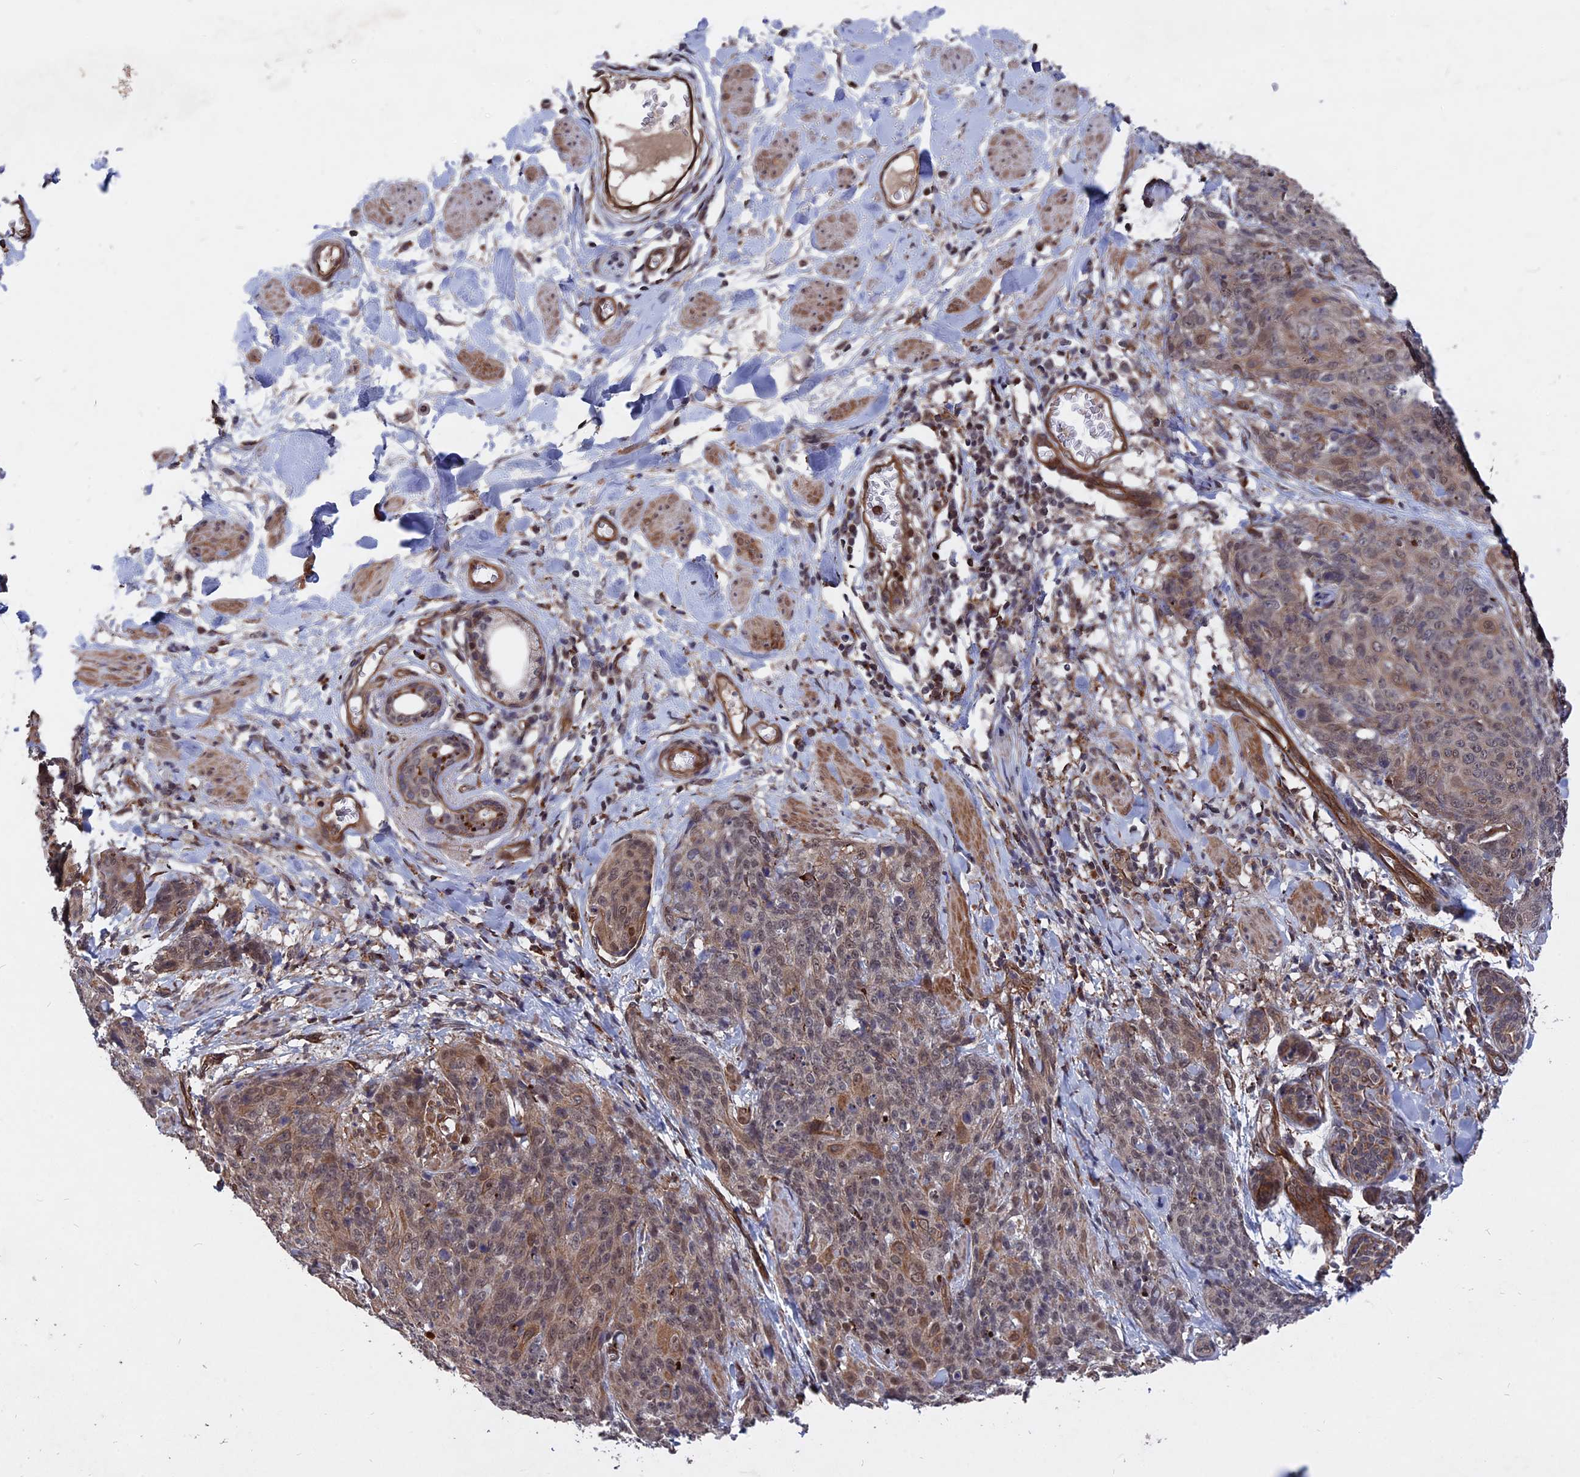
{"staining": {"intensity": "moderate", "quantity": "25%-75%", "location": "cytoplasmic/membranous,nuclear"}, "tissue": "skin cancer", "cell_type": "Tumor cells", "image_type": "cancer", "snomed": [{"axis": "morphology", "description": "Squamous cell carcinoma, NOS"}, {"axis": "topography", "description": "Skin"}, {"axis": "topography", "description": "Vulva"}], "caption": "DAB (3,3'-diaminobenzidine) immunohistochemical staining of human squamous cell carcinoma (skin) shows moderate cytoplasmic/membranous and nuclear protein positivity in about 25%-75% of tumor cells. The staining was performed using DAB, with brown indicating positive protein expression. Nuclei are stained blue with hematoxylin.", "gene": "NOSIP", "patient": {"sex": "female", "age": 85}}